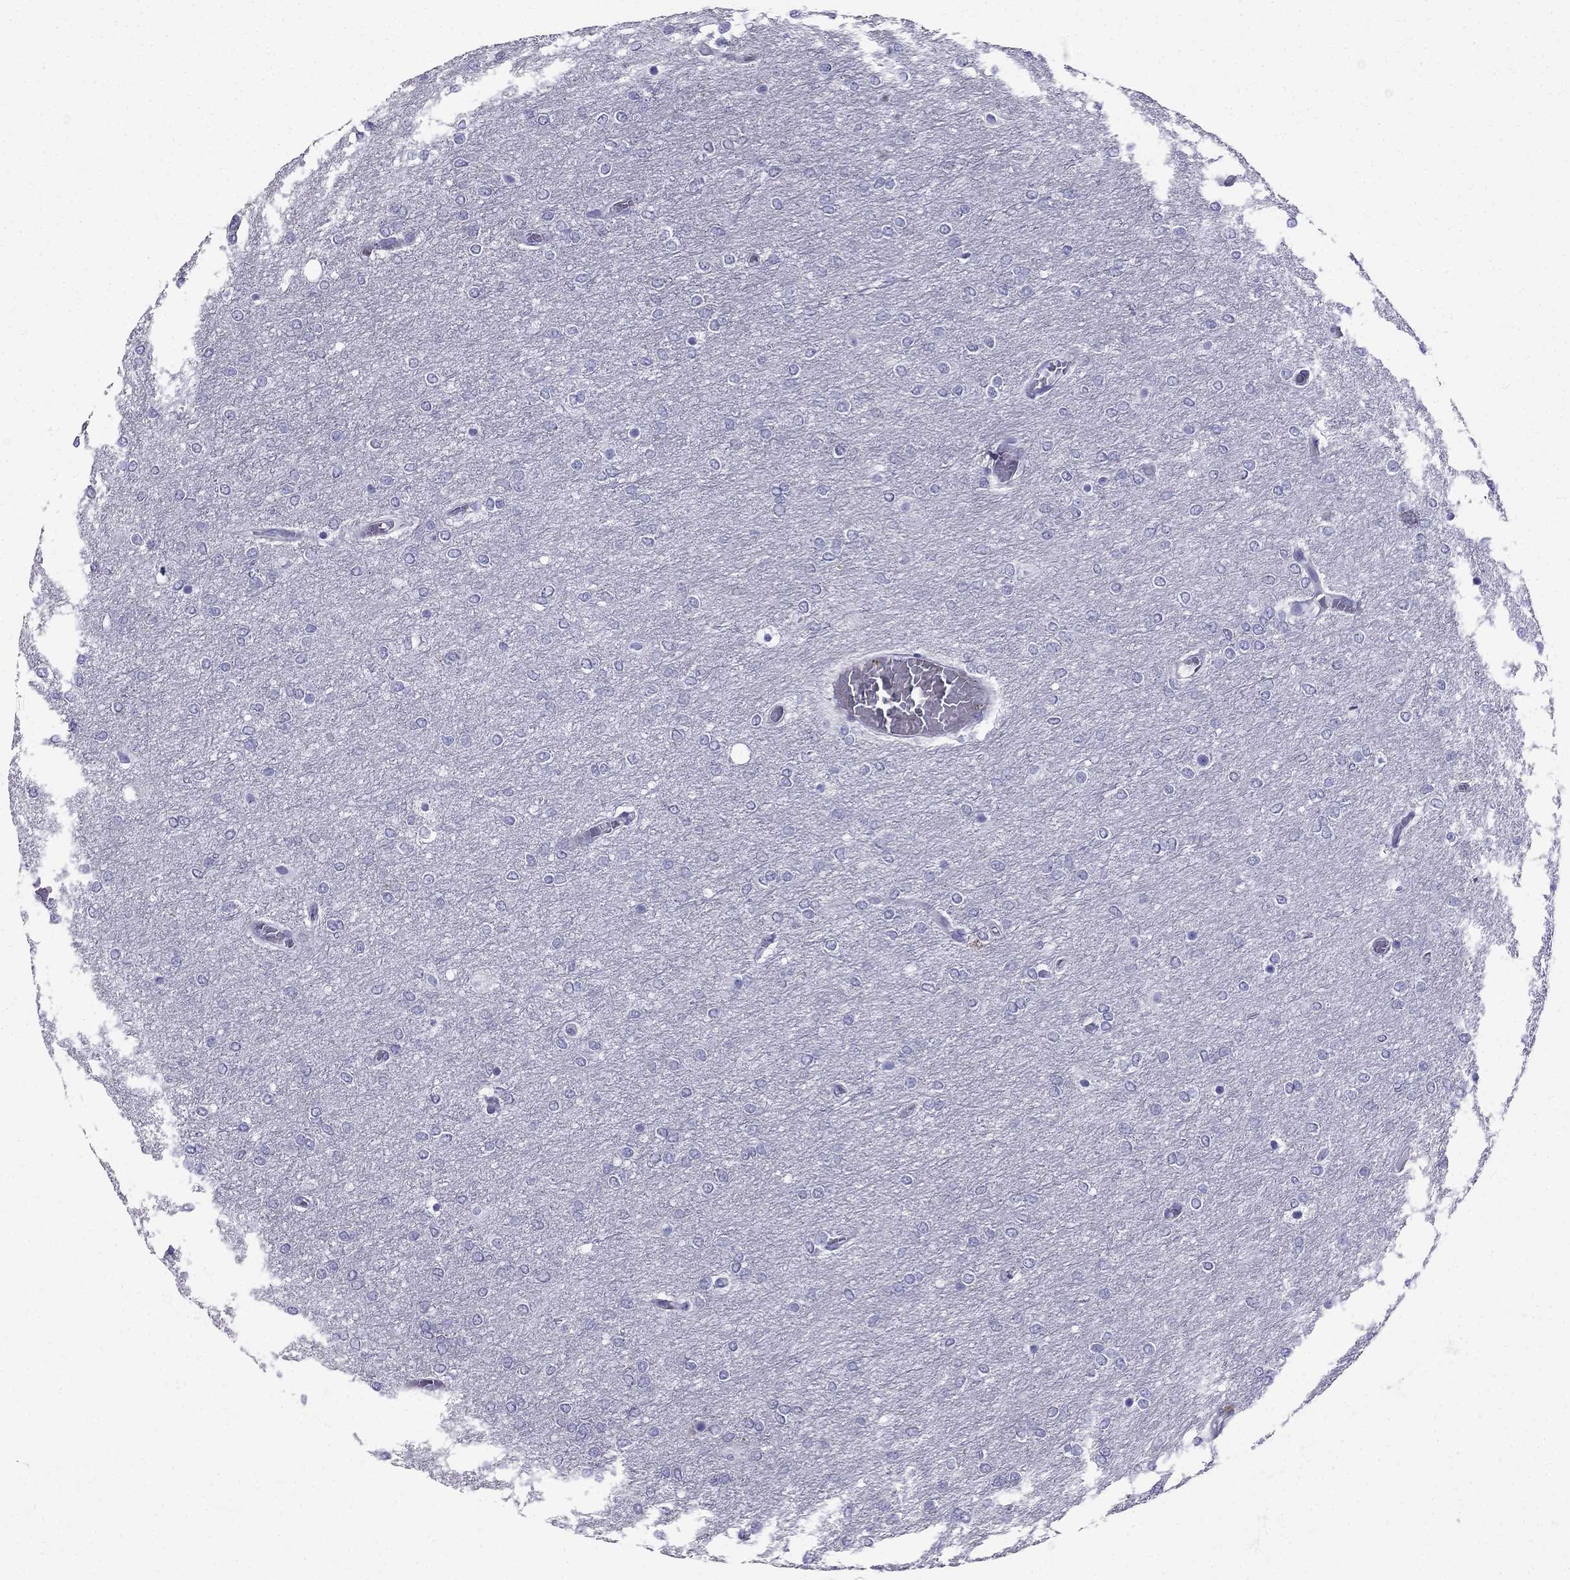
{"staining": {"intensity": "negative", "quantity": "none", "location": "none"}, "tissue": "glioma", "cell_type": "Tumor cells", "image_type": "cancer", "snomed": [{"axis": "morphology", "description": "Glioma, malignant, High grade"}, {"axis": "topography", "description": "Brain"}], "caption": "The IHC photomicrograph has no significant positivity in tumor cells of glioma tissue.", "gene": "PTH", "patient": {"sex": "female", "age": 61}}